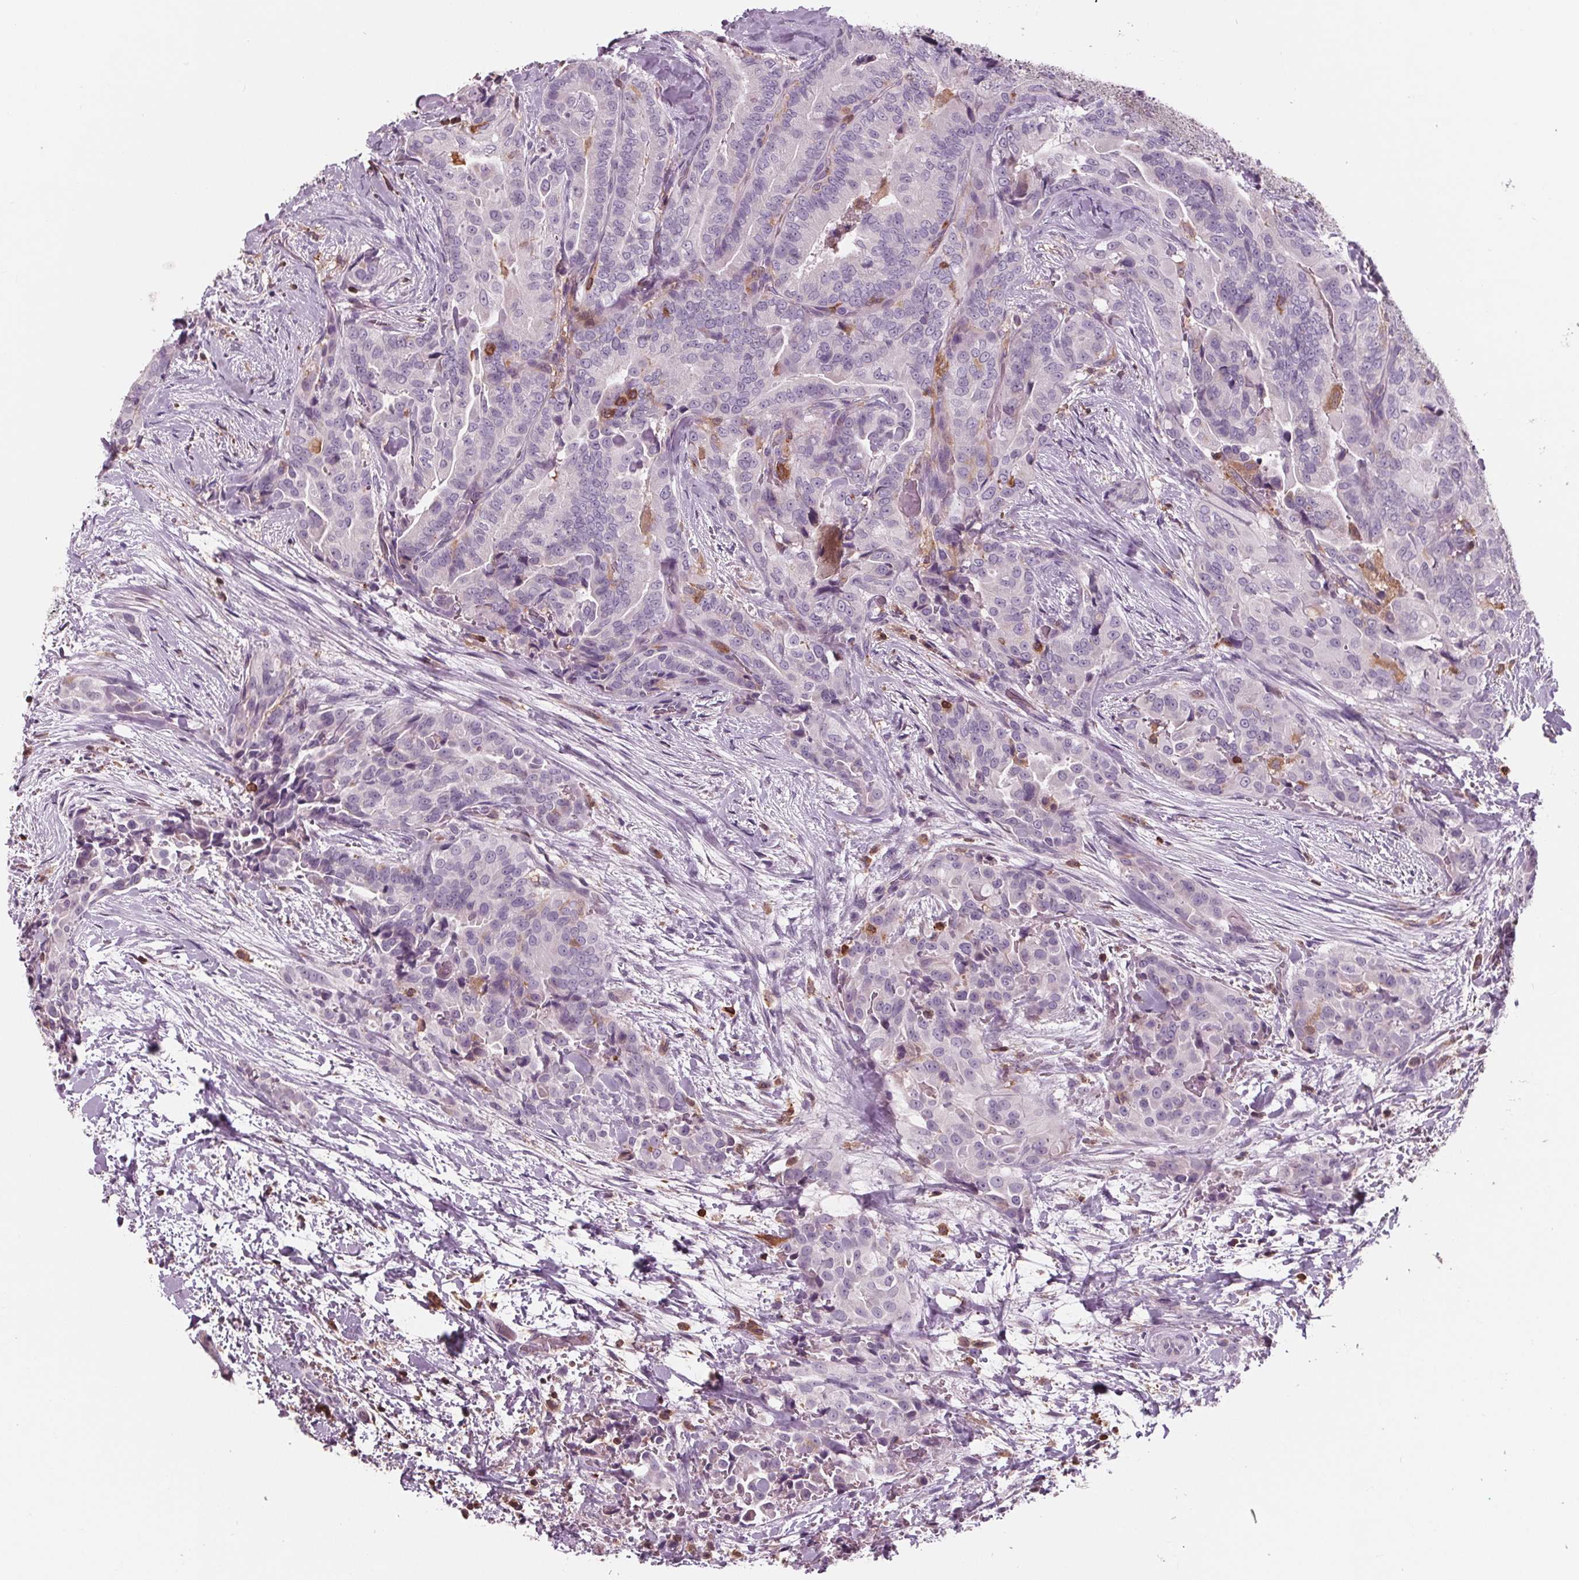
{"staining": {"intensity": "negative", "quantity": "none", "location": "none"}, "tissue": "thyroid cancer", "cell_type": "Tumor cells", "image_type": "cancer", "snomed": [{"axis": "morphology", "description": "Papillary adenocarcinoma, NOS"}, {"axis": "topography", "description": "Thyroid gland"}], "caption": "Tumor cells are negative for protein expression in human thyroid papillary adenocarcinoma. The staining was performed using DAB (3,3'-diaminobenzidine) to visualize the protein expression in brown, while the nuclei were stained in blue with hematoxylin (Magnification: 20x).", "gene": "ARHGAP25", "patient": {"sex": "male", "age": 61}}